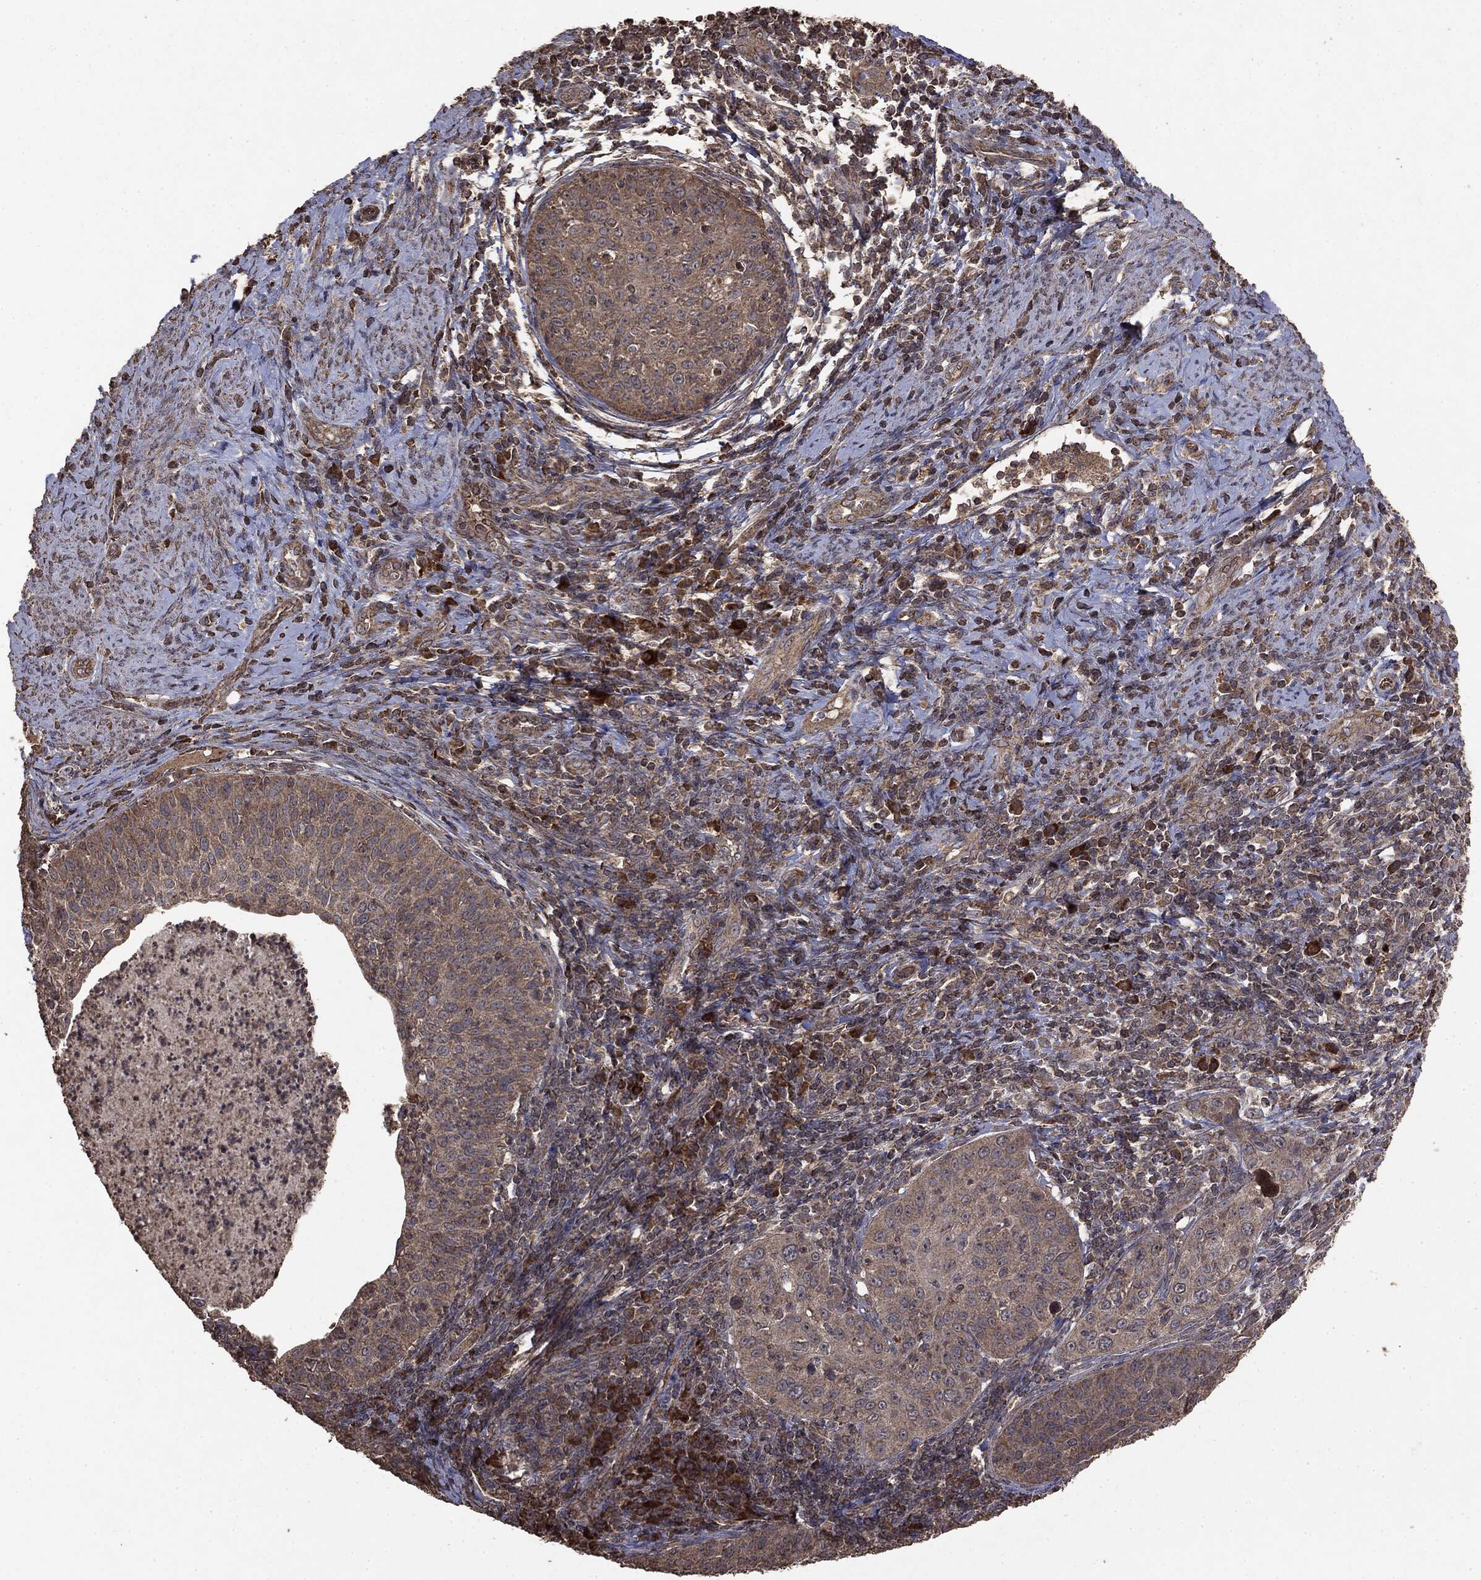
{"staining": {"intensity": "weak", "quantity": ">75%", "location": "cytoplasmic/membranous"}, "tissue": "cervical cancer", "cell_type": "Tumor cells", "image_type": "cancer", "snomed": [{"axis": "morphology", "description": "Squamous cell carcinoma, NOS"}, {"axis": "topography", "description": "Cervix"}], "caption": "Cervical cancer stained for a protein displays weak cytoplasmic/membranous positivity in tumor cells.", "gene": "MTOR", "patient": {"sex": "female", "age": 30}}